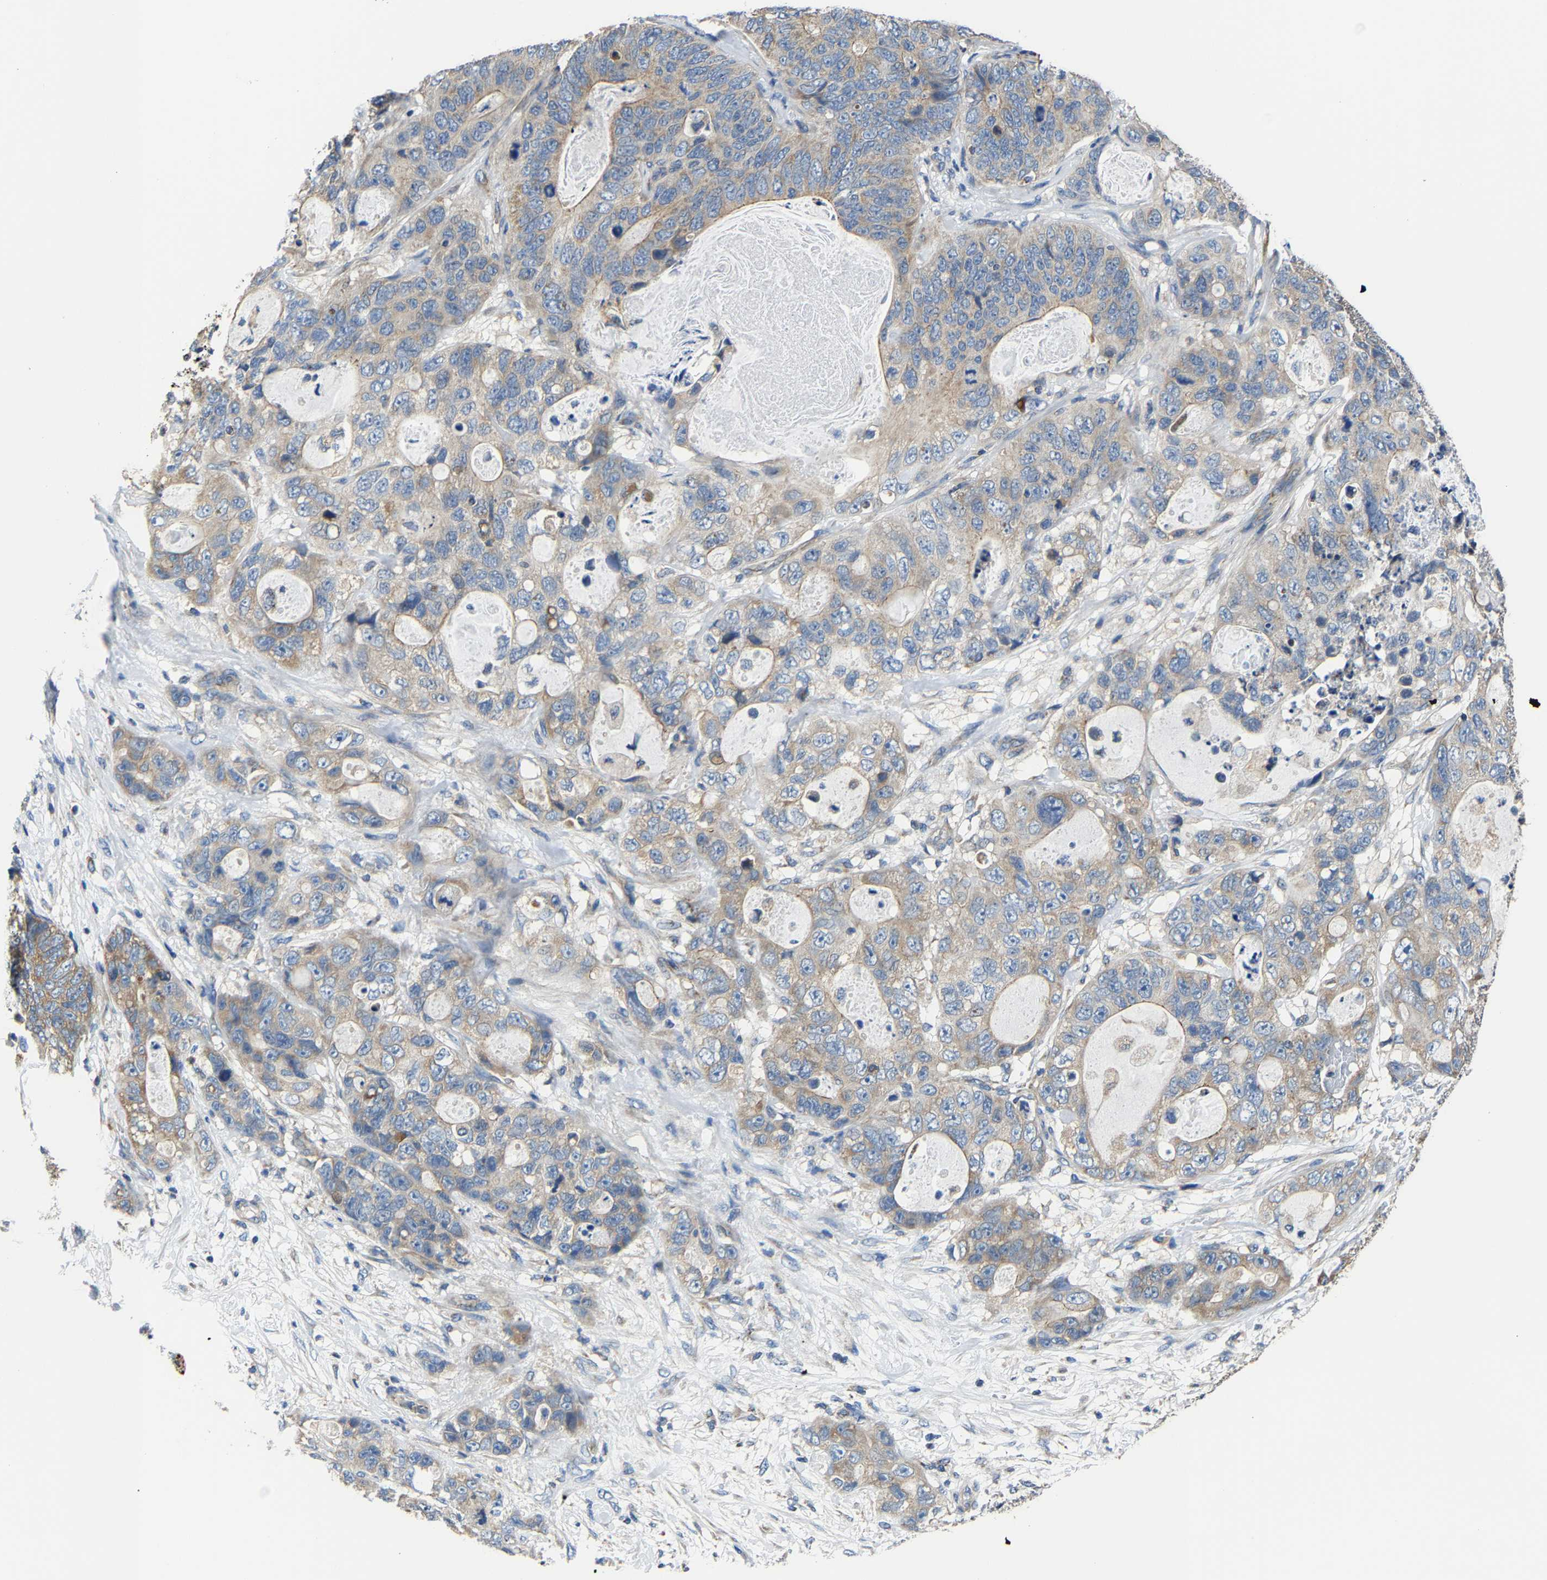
{"staining": {"intensity": "weak", "quantity": ">75%", "location": "cytoplasmic/membranous"}, "tissue": "stomach cancer", "cell_type": "Tumor cells", "image_type": "cancer", "snomed": [{"axis": "morphology", "description": "Normal tissue, NOS"}, {"axis": "morphology", "description": "Adenocarcinoma, NOS"}, {"axis": "topography", "description": "Stomach"}], "caption": "Adenocarcinoma (stomach) stained with a brown dye shows weak cytoplasmic/membranous positive positivity in approximately >75% of tumor cells.", "gene": "AGK", "patient": {"sex": "female", "age": 89}}